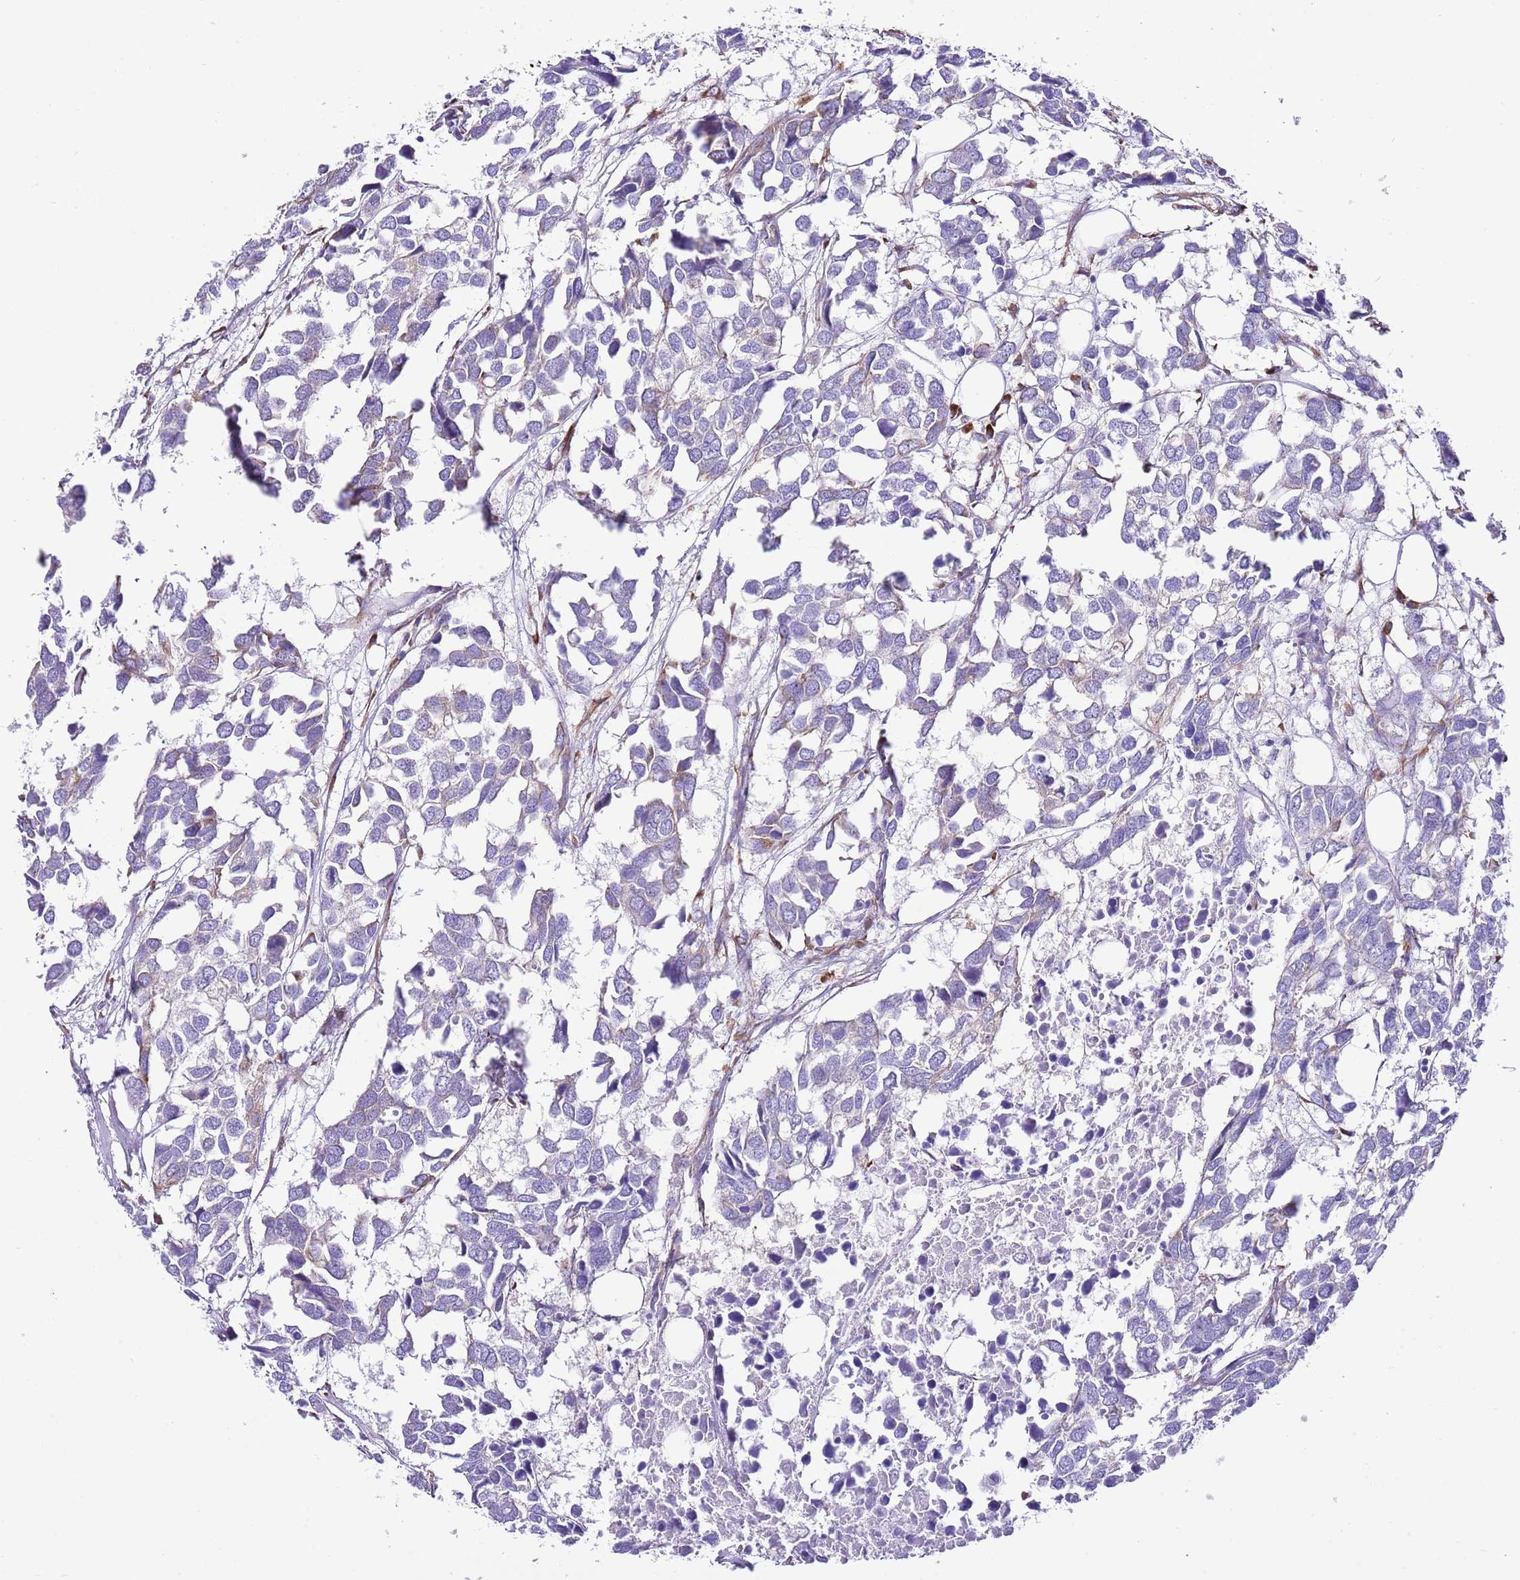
{"staining": {"intensity": "negative", "quantity": "none", "location": "none"}, "tissue": "breast cancer", "cell_type": "Tumor cells", "image_type": "cancer", "snomed": [{"axis": "morphology", "description": "Duct carcinoma"}, {"axis": "topography", "description": "Breast"}], "caption": "This photomicrograph is of breast invasive ductal carcinoma stained with immunohistochemistry to label a protein in brown with the nuclei are counter-stained blue. There is no positivity in tumor cells. (DAB (3,3'-diaminobenzidine) IHC, high magnification).", "gene": "RPS10", "patient": {"sex": "female", "age": 83}}